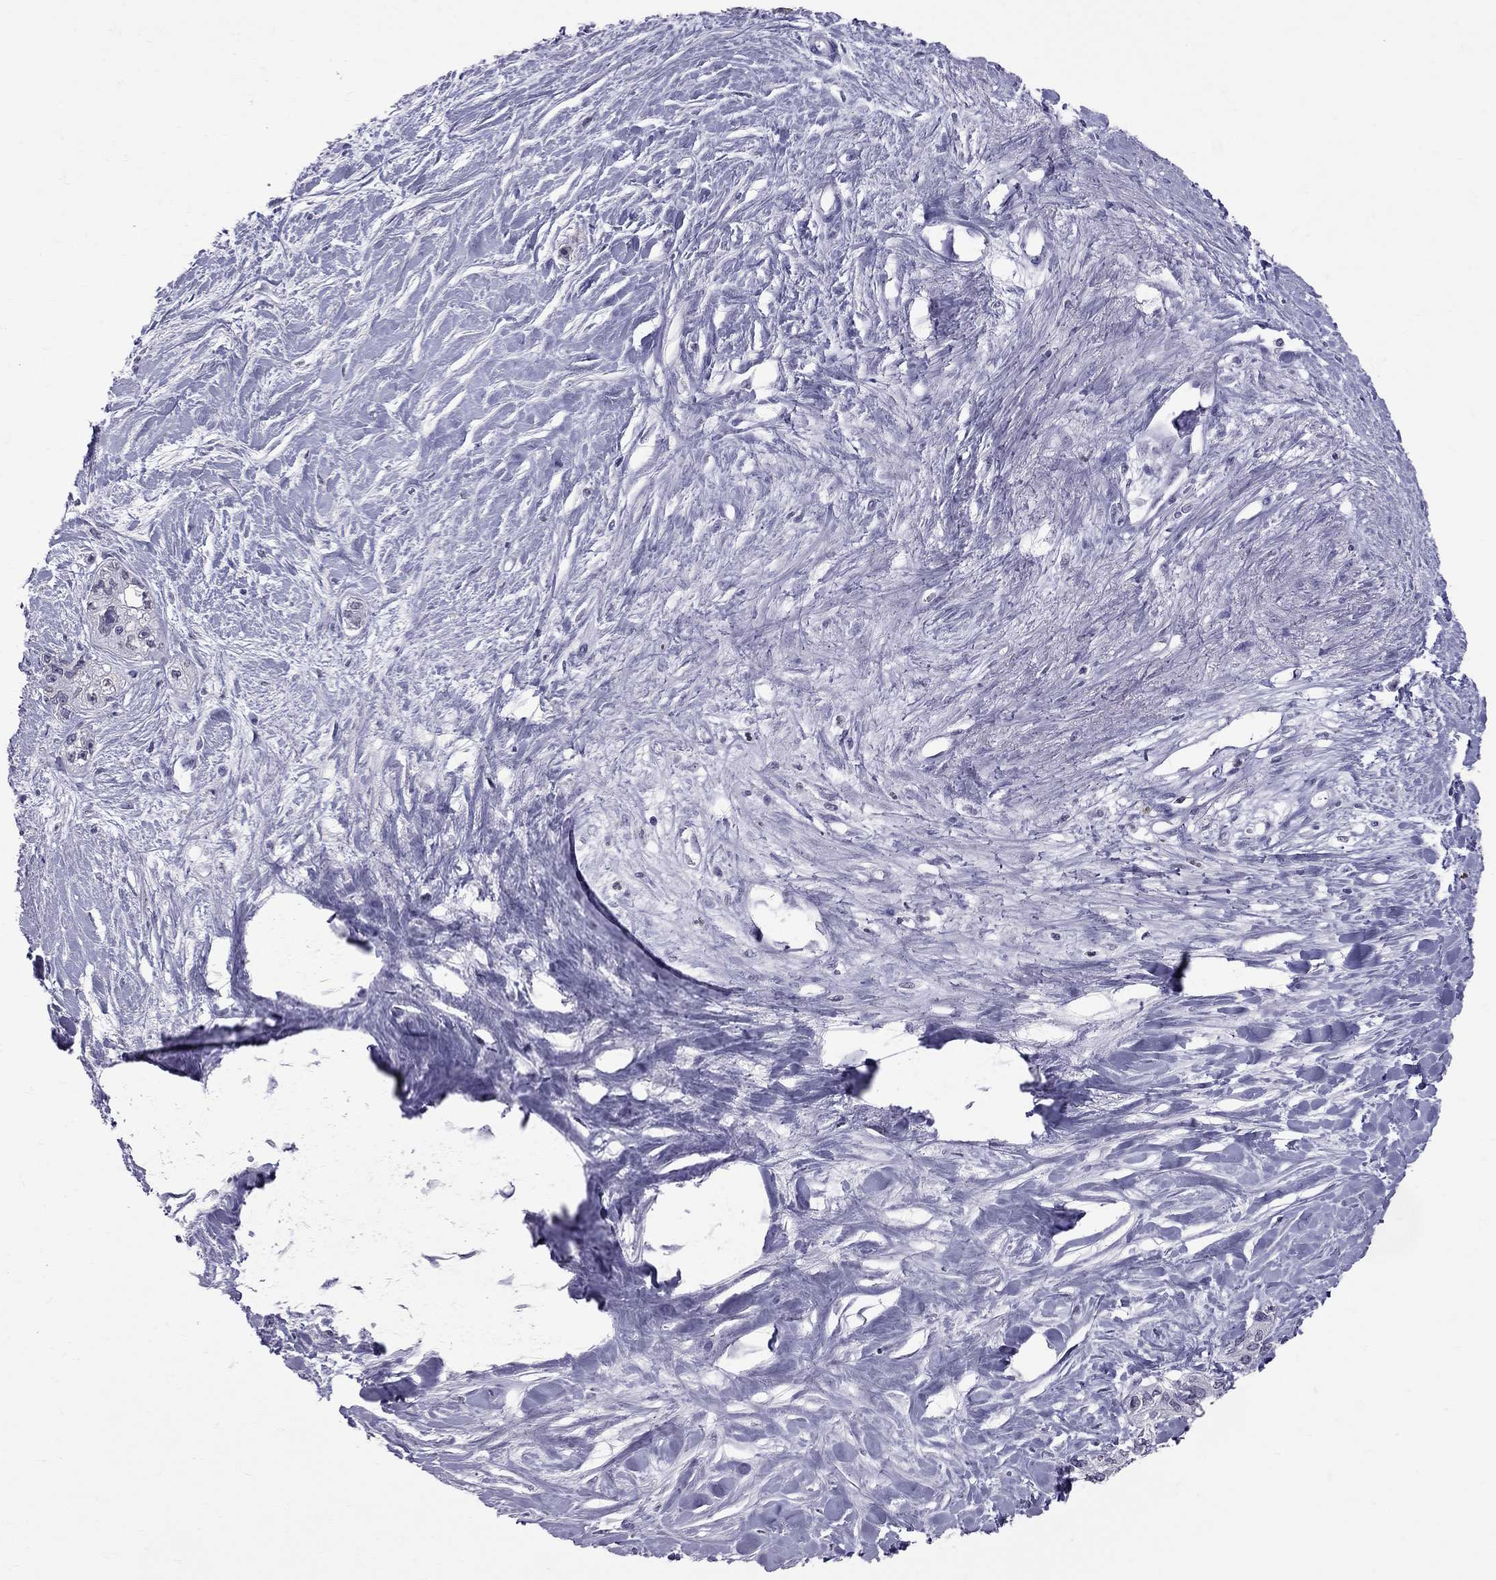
{"staining": {"intensity": "negative", "quantity": "none", "location": "none"}, "tissue": "pancreatic cancer", "cell_type": "Tumor cells", "image_type": "cancer", "snomed": [{"axis": "morphology", "description": "Adenocarcinoma, NOS"}, {"axis": "topography", "description": "Pancreas"}], "caption": "Adenocarcinoma (pancreatic) was stained to show a protein in brown. There is no significant positivity in tumor cells.", "gene": "MUC15", "patient": {"sex": "female", "age": 50}}